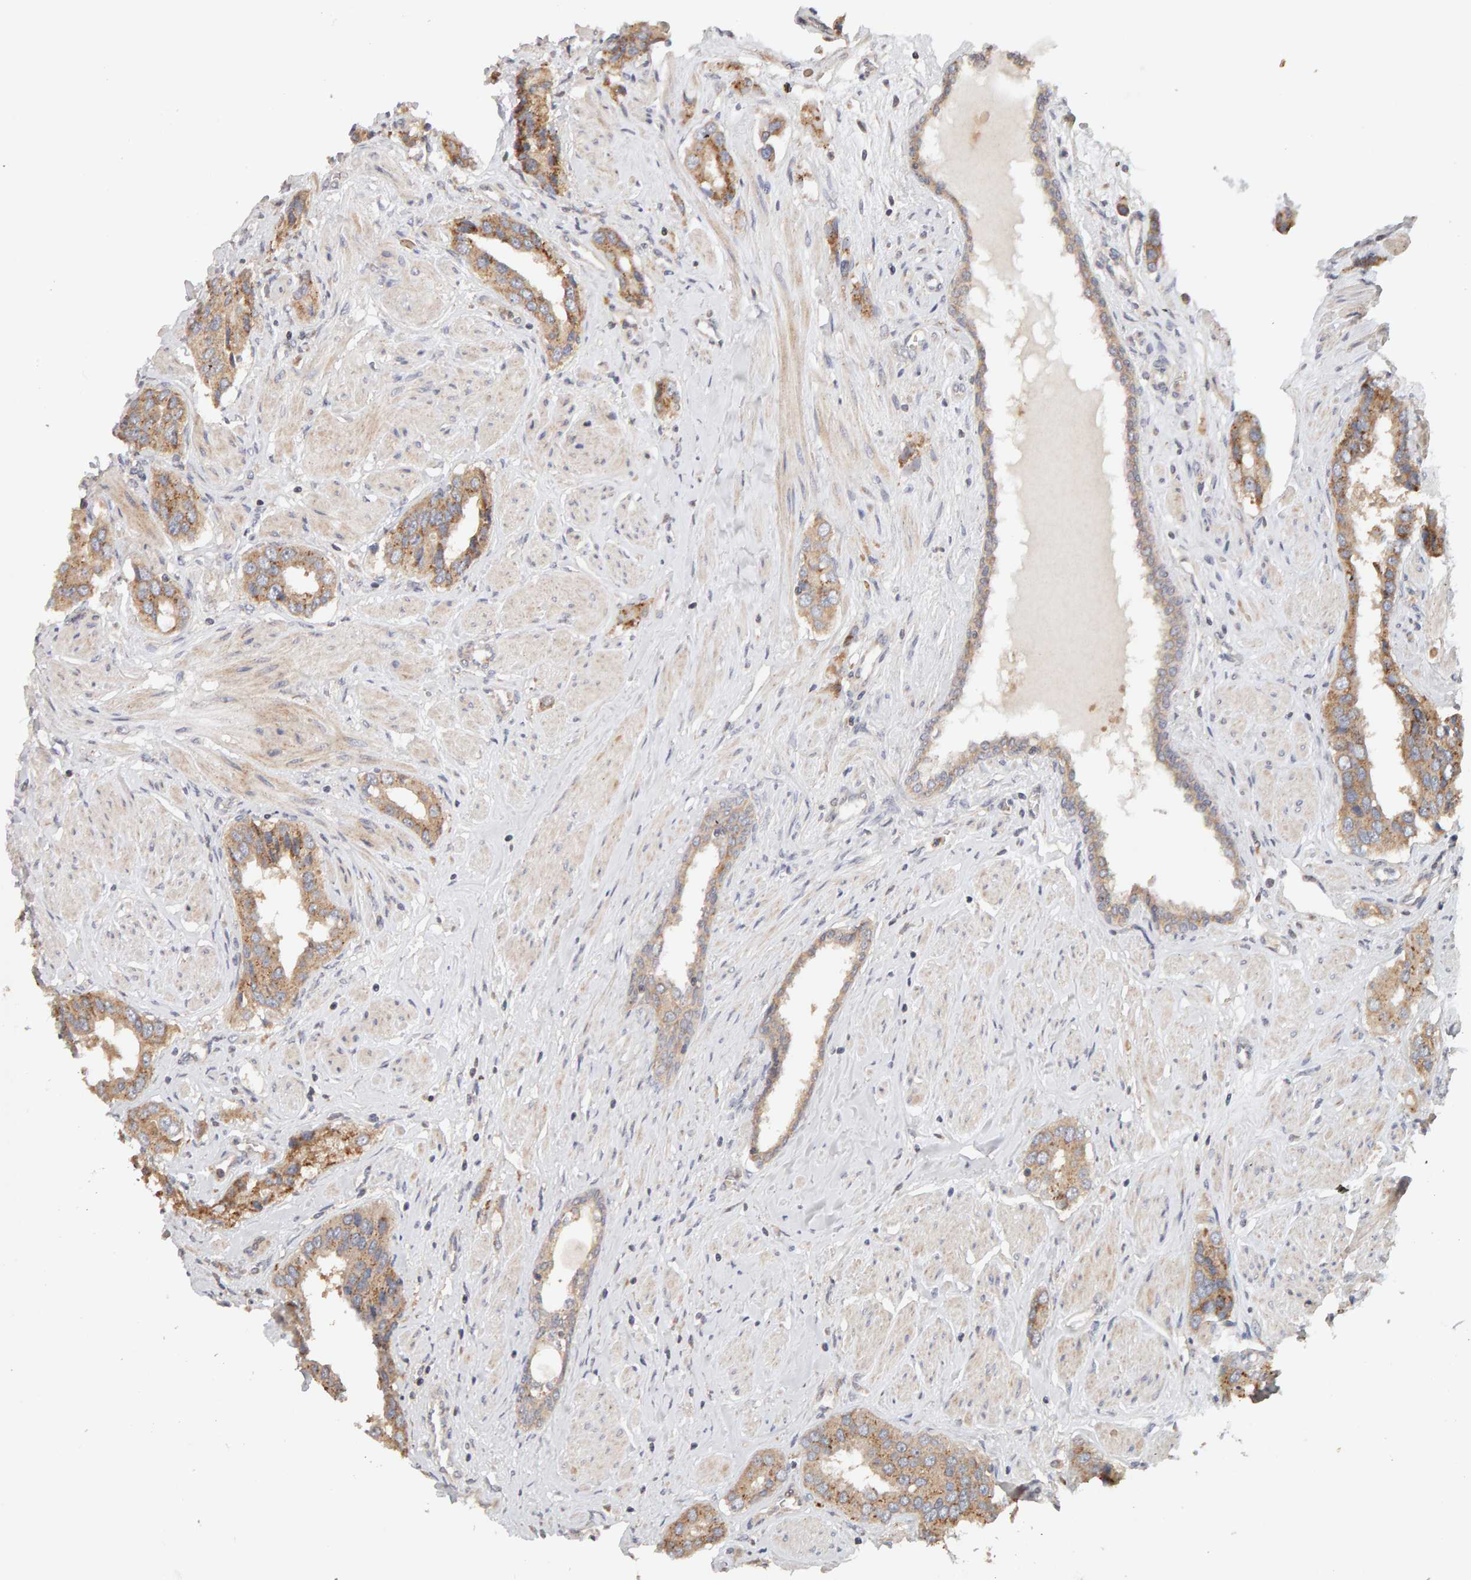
{"staining": {"intensity": "weak", "quantity": ">75%", "location": "cytoplasmic/membranous"}, "tissue": "prostate cancer", "cell_type": "Tumor cells", "image_type": "cancer", "snomed": [{"axis": "morphology", "description": "Adenocarcinoma, High grade"}, {"axis": "topography", "description": "Prostate"}], "caption": "A low amount of weak cytoplasmic/membranous expression is present in approximately >75% of tumor cells in prostate cancer (high-grade adenocarcinoma) tissue.", "gene": "DNAJC7", "patient": {"sex": "male", "age": 52}}